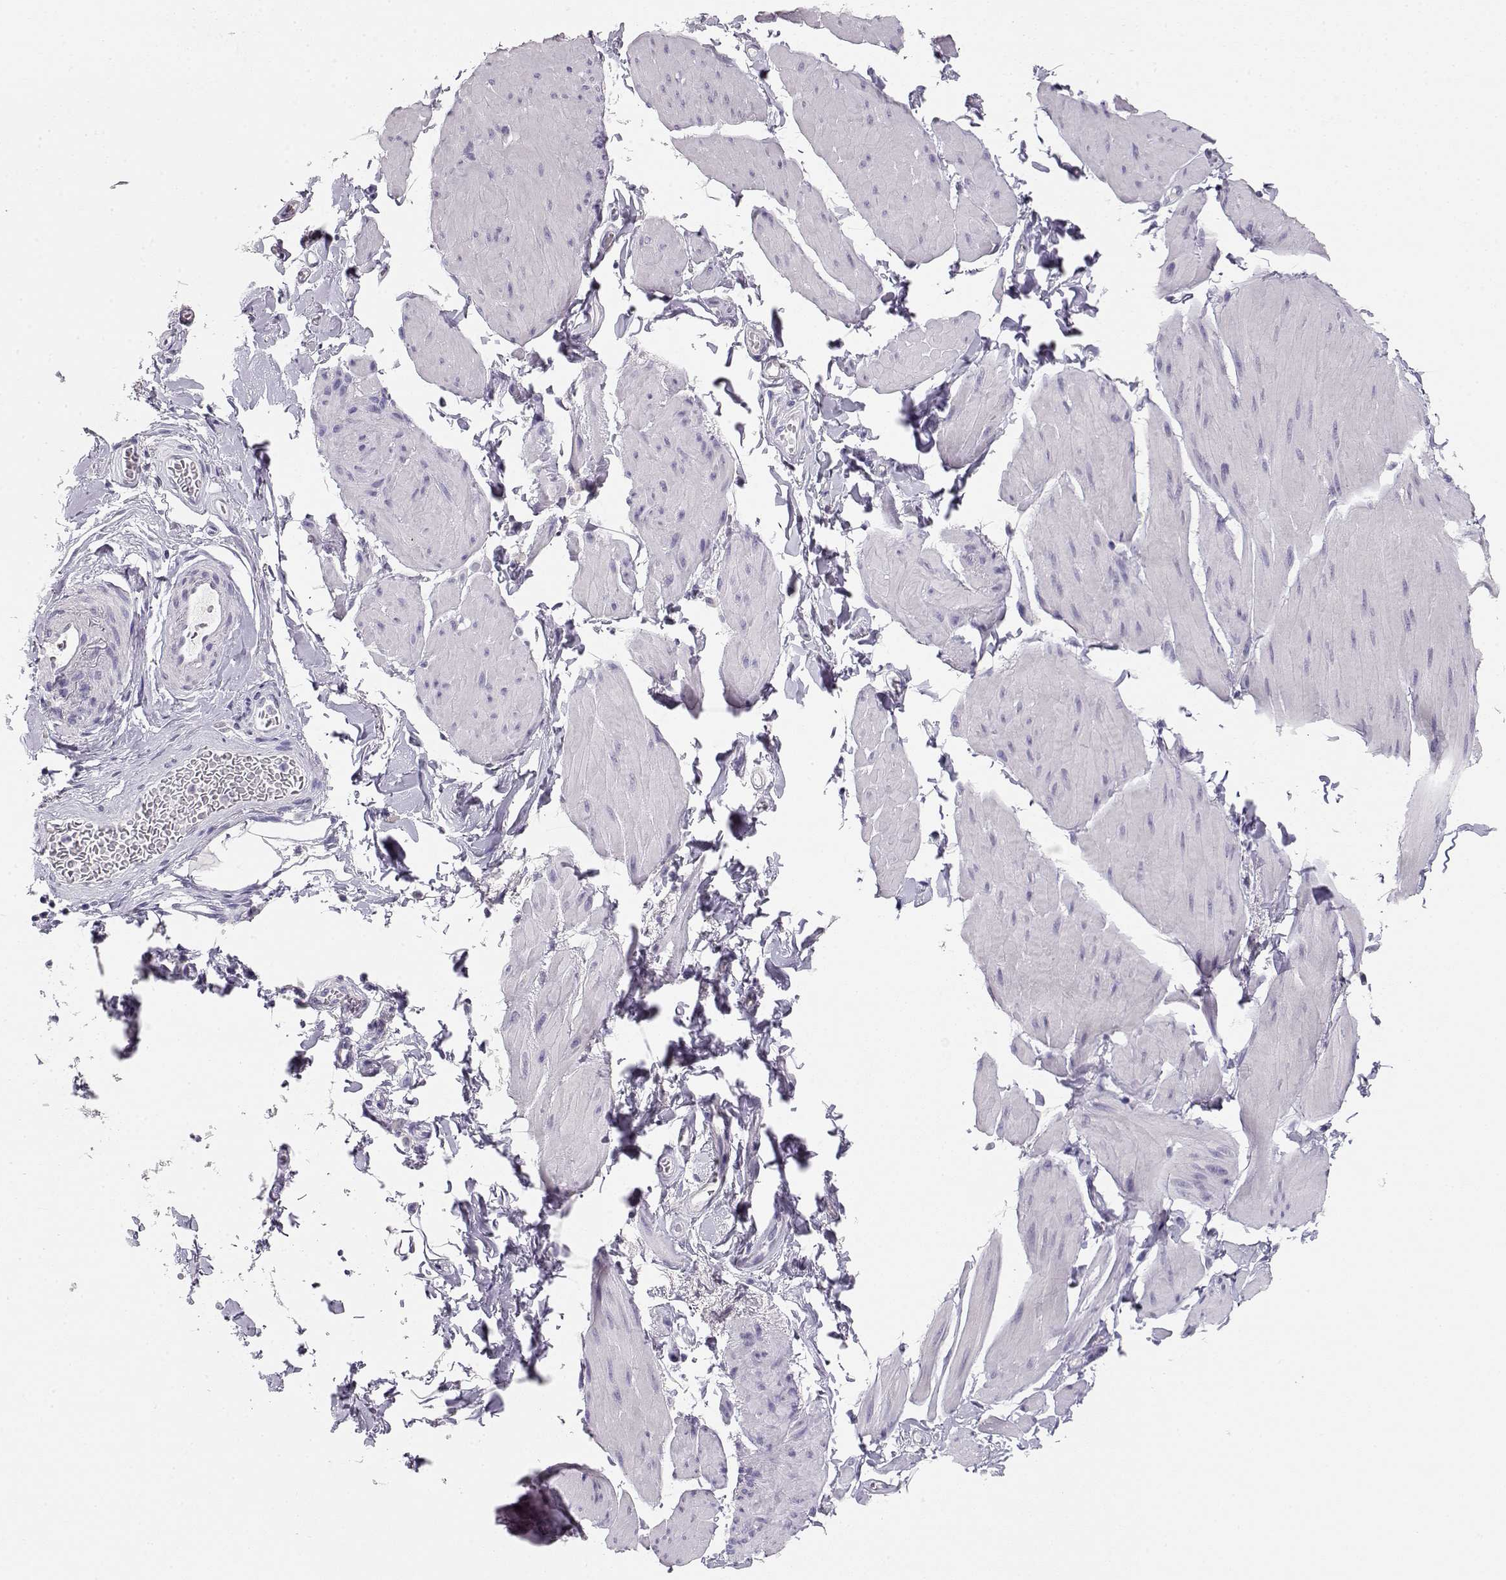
{"staining": {"intensity": "negative", "quantity": "none", "location": "none"}, "tissue": "smooth muscle", "cell_type": "Smooth muscle cells", "image_type": "normal", "snomed": [{"axis": "morphology", "description": "Normal tissue, NOS"}, {"axis": "topography", "description": "Adipose tissue"}, {"axis": "topography", "description": "Smooth muscle"}, {"axis": "topography", "description": "Peripheral nerve tissue"}], "caption": "DAB (3,3'-diaminobenzidine) immunohistochemical staining of unremarkable smooth muscle reveals no significant positivity in smooth muscle cells. Brightfield microscopy of immunohistochemistry (IHC) stained with DAB (brown) and hematoxylin (blue), captured at high magnification.", "gene": "NUTM1", "patient": {"sex": "male", "age": 83}}